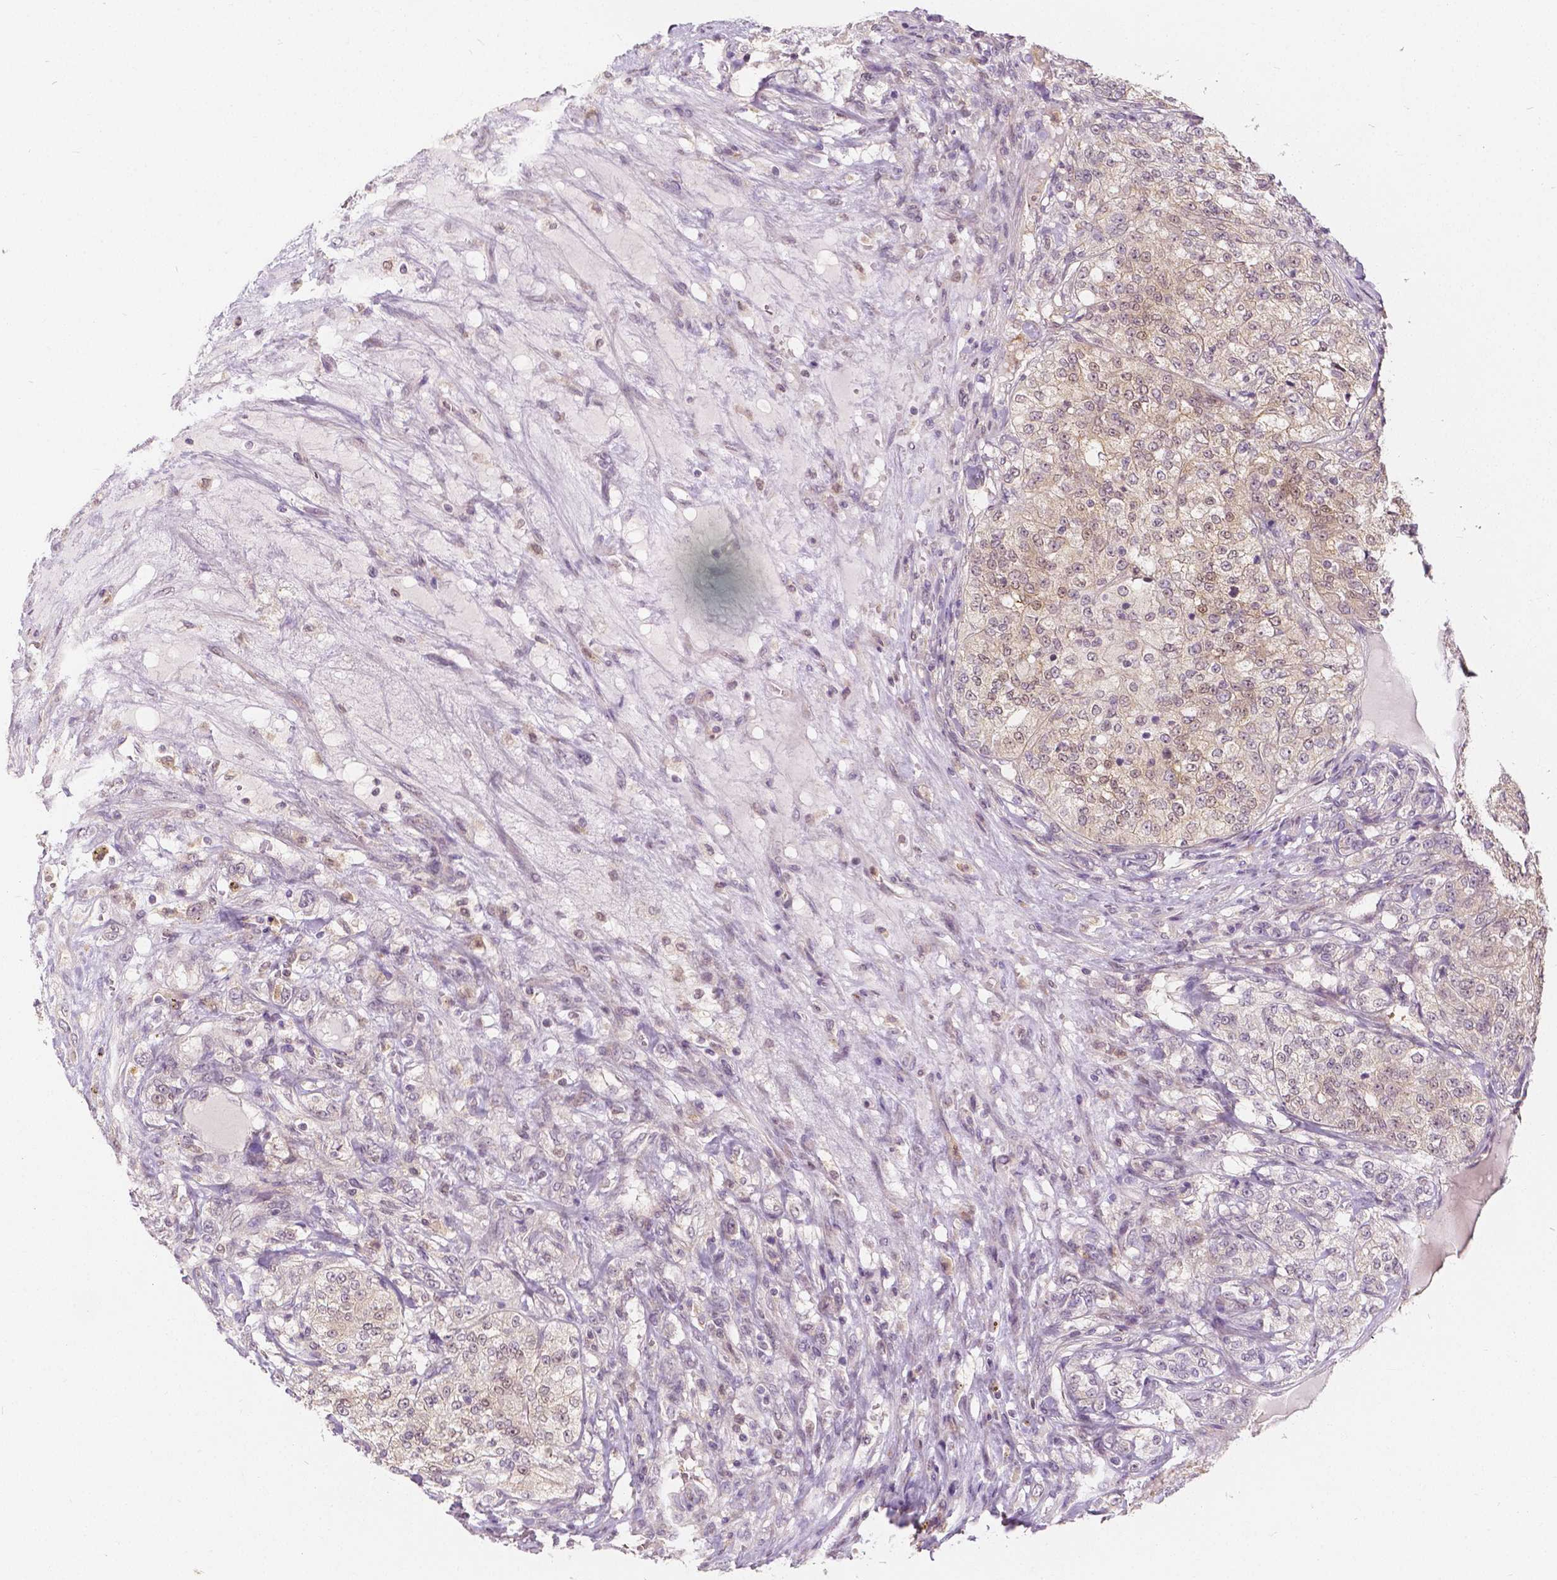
{"staining": {"intensity": "moderate", "quantity": "<25%", "location": "cytoplasmic/membranous,nuclear"}, "tissue": "renal cancer", "cell_type": "Tumor cells", "image_type": "cancer", "snomed": [{"axis": "morphology", "description": "Adenocarcinoma, NOS"}, {"axis": "topography", "description": "Kidney"}], "caption": "The photomicrograph displays staining of adenocarcinoma (renal), revealing moderate cytoplasmic/membranous and nuclear protein positivity (brown color) within tumor cells.", "gene": "NAPRT", "patient": {"sex": "female", "age": 63}}